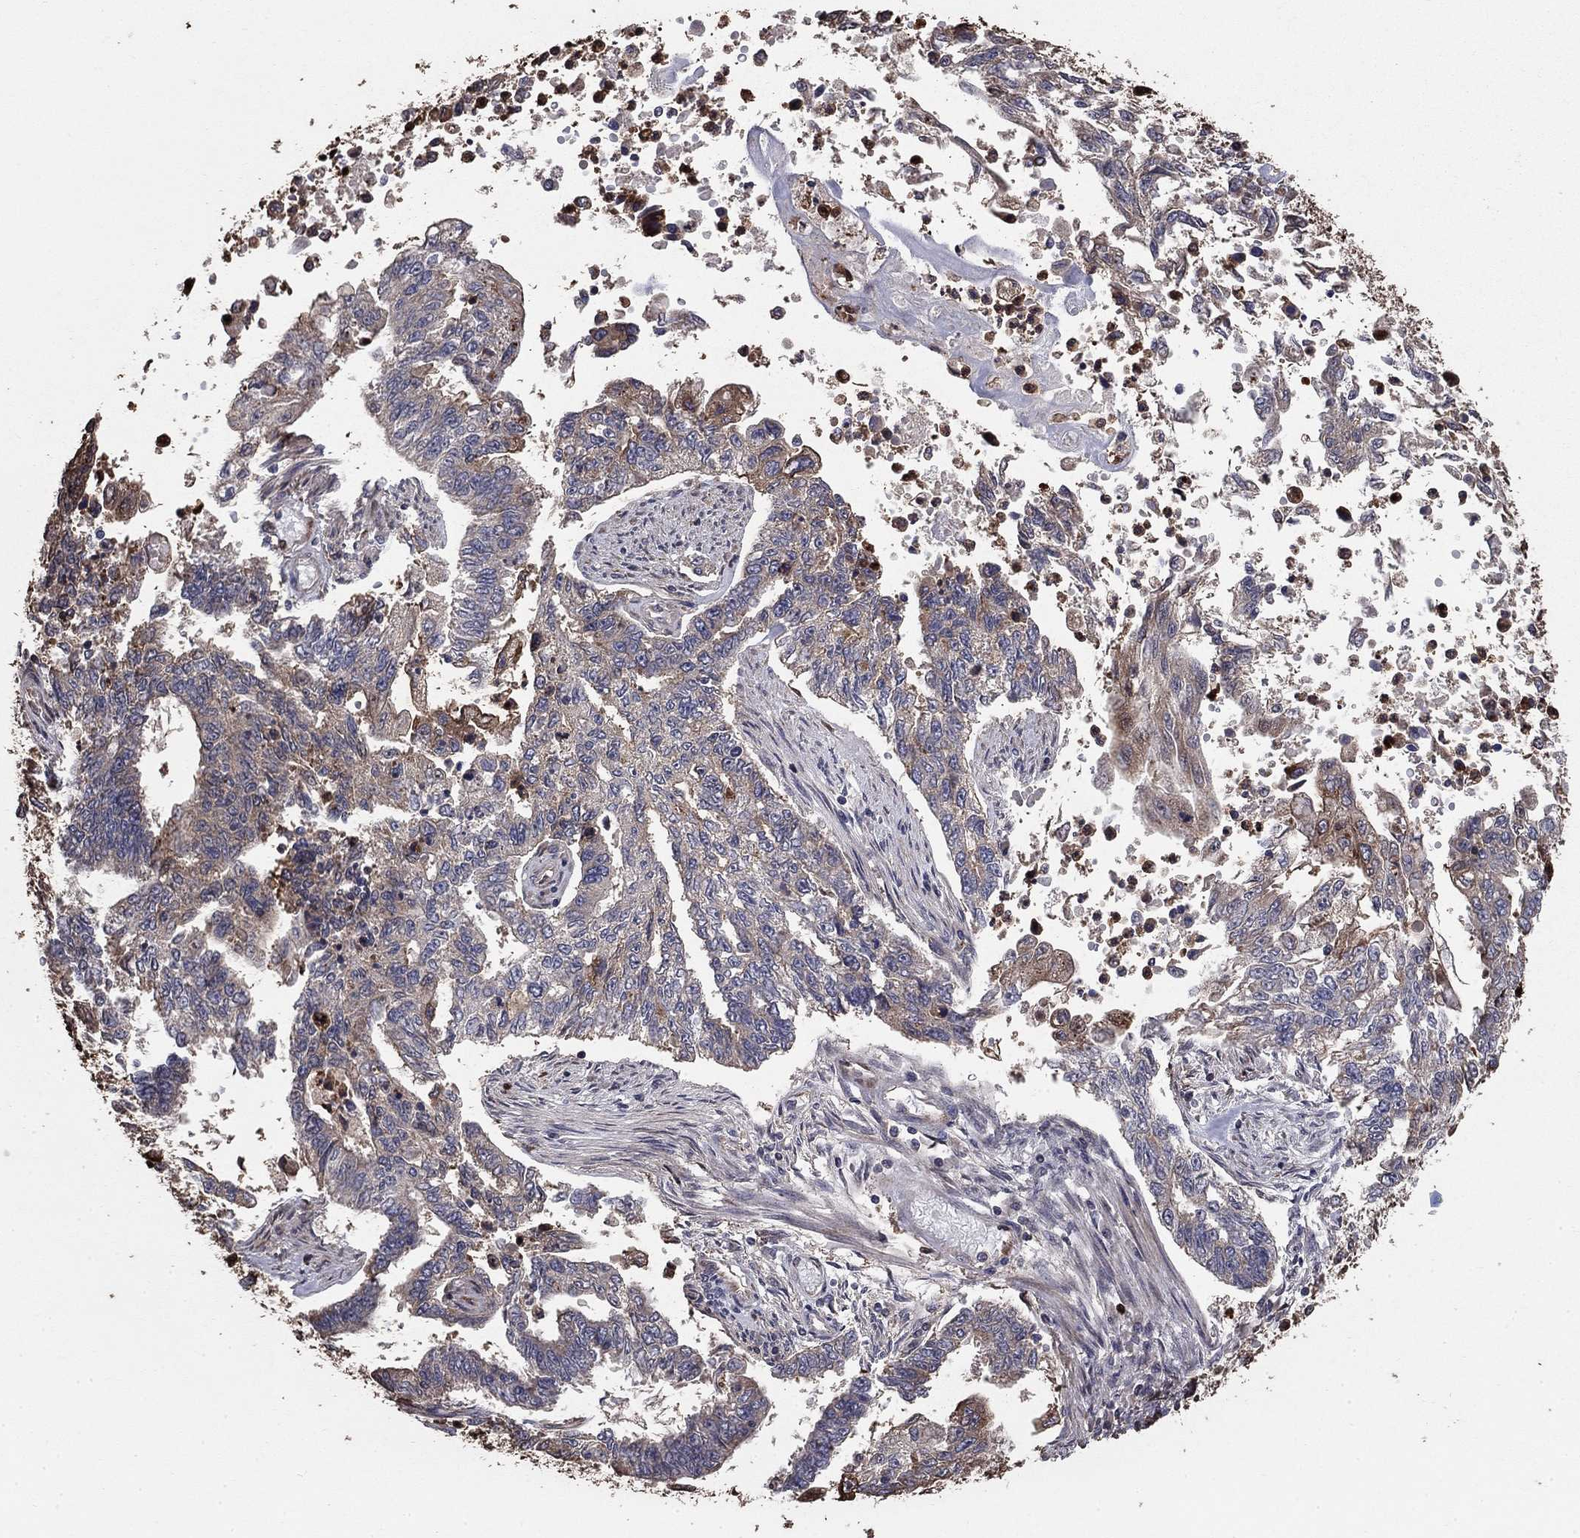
{"staining": {"intensity": "weak", "quantity": "<25%", "location": "cytoplasmic/membranous"}, "tissue": "endometrial cancer", "cell_type": "Tumor cells", "image_type": "cancer", "snomed": [{"axis": "morphology", "description": "Adenocarcinoma, NOS"}, {"axis": "topography", "description": "Uterus"}], "caption": "IHC of human endometrial cancer (adenocarcinoma) displays no positivity in tumor cells.", "gene": "GYG1", "patient": {"sex": "female", "age": 59}}